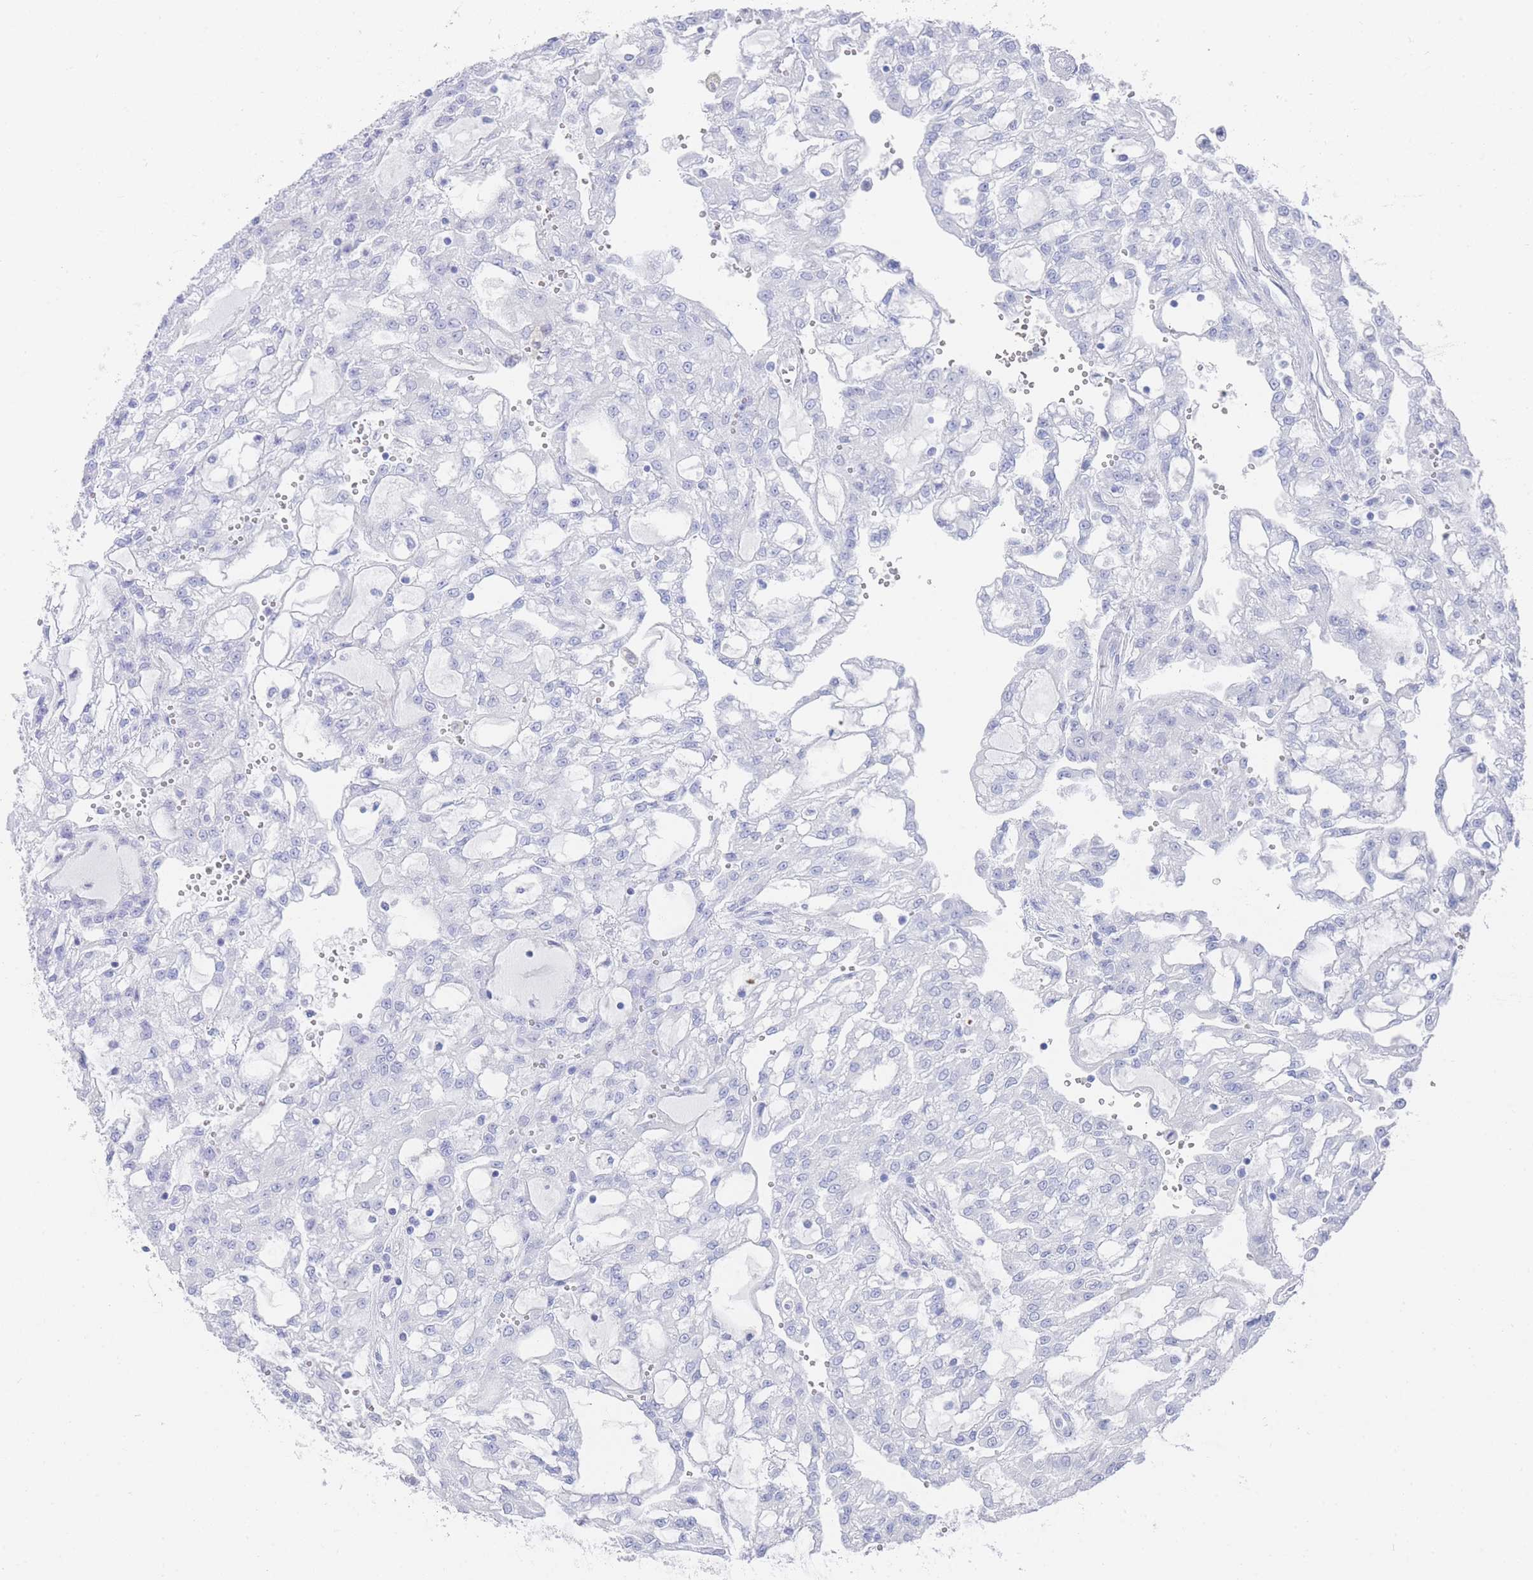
{"staining": {"intensity": "negative", "quantity": "none", "location": "none"}, "tissue": "renal cancer", "cell_type": "Tumor cells", "image_type": "cancer", "snomed": [{"axis": "morphology", "description": "Adenocarcinoma, NOS"}, {"axis": "topography", "description": "Kidney"}], "caption": "Human renal cancer stained for a protein using IHC reveals no staining in tumor cells.", "gene": "LRRC37A", "patient": {"sex": "male", "age": 63}}